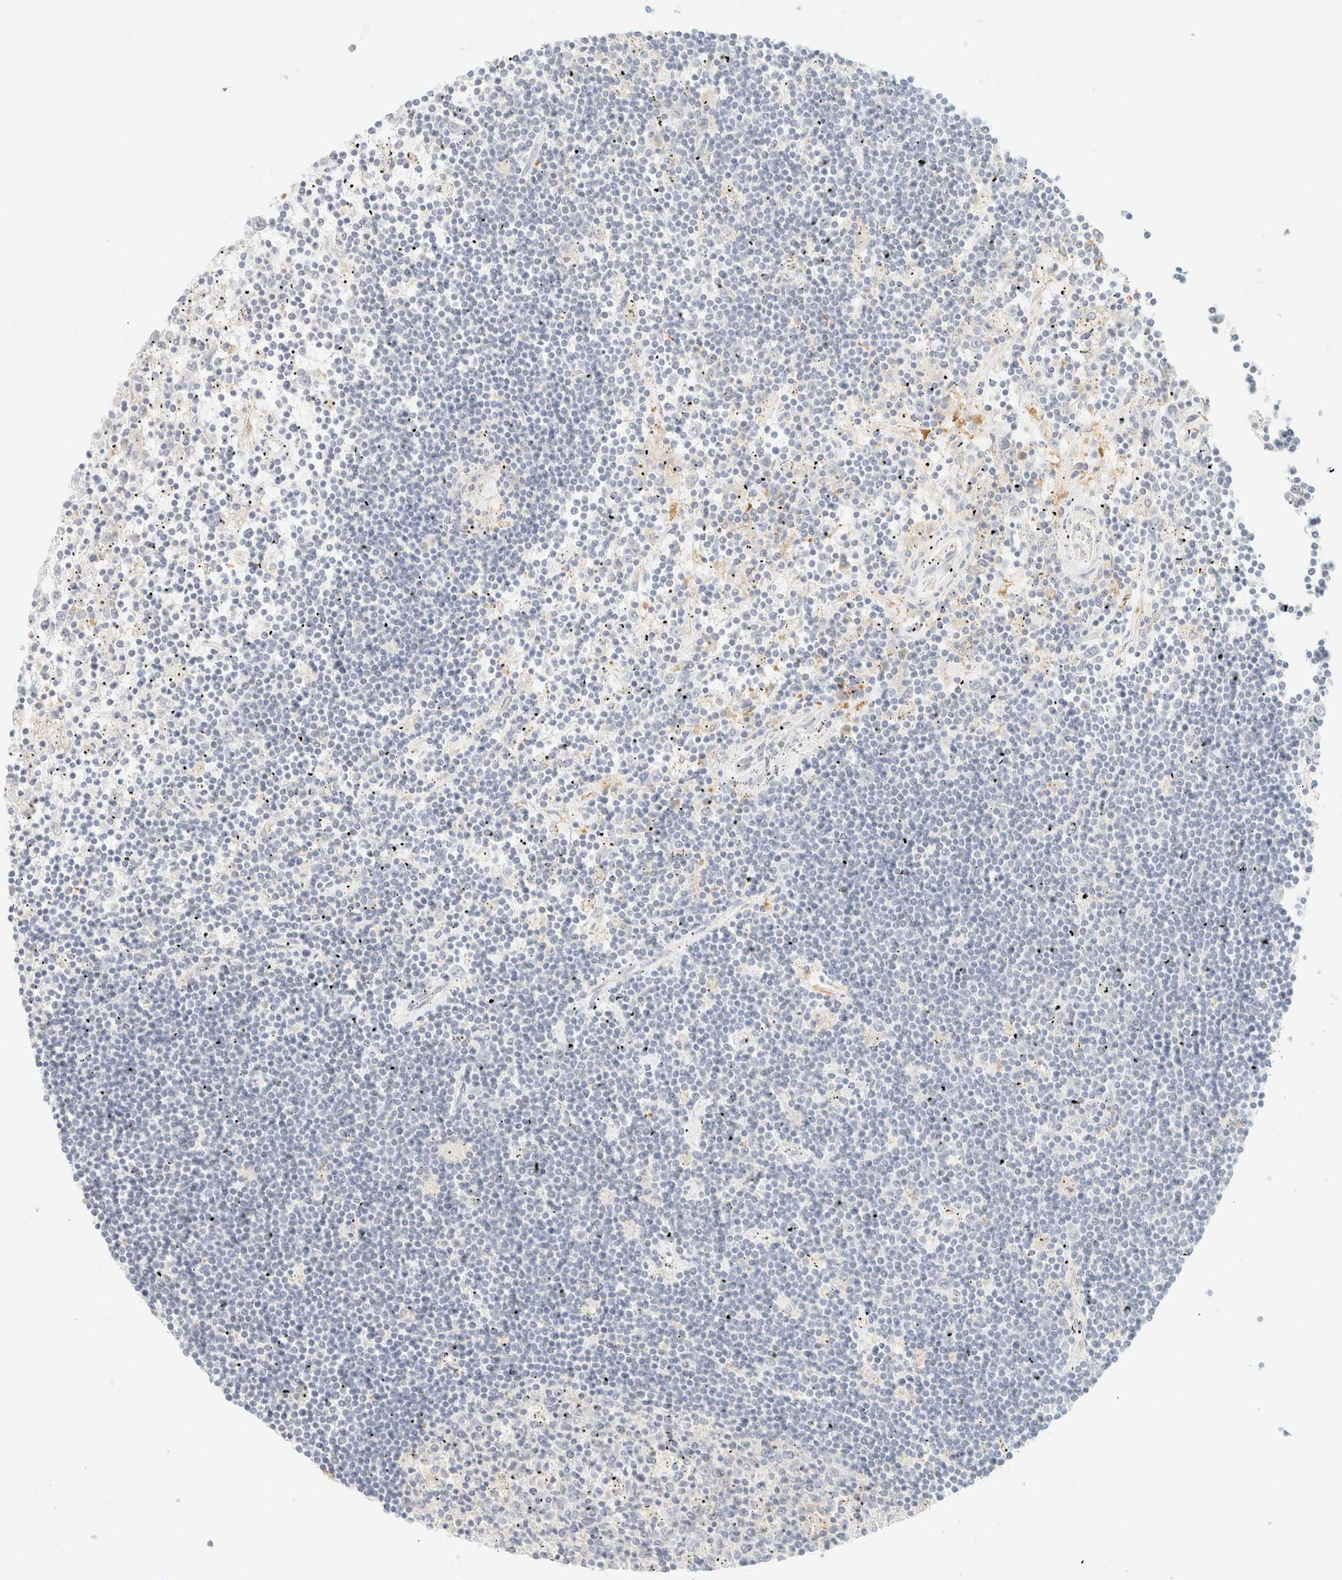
{"staining": {"intensity": "negative", "quantity": "none", "location": "none"}, "tissue": "lymphoma", "cell_type": "Tumor cells", "image_type": "cancer", "snomed": [{"axis": "morphology", "description": "Malignant lymphoma, non-Hodgkin's type, Low grade"}, {"axis": "topography", "description": "Spleen"}], "caption": "Immunohistochemistry of human lymphoma shows no expression in tumor cells.", "gene": "OTOP2", "patient": {"sex": "male", "age": 76}}